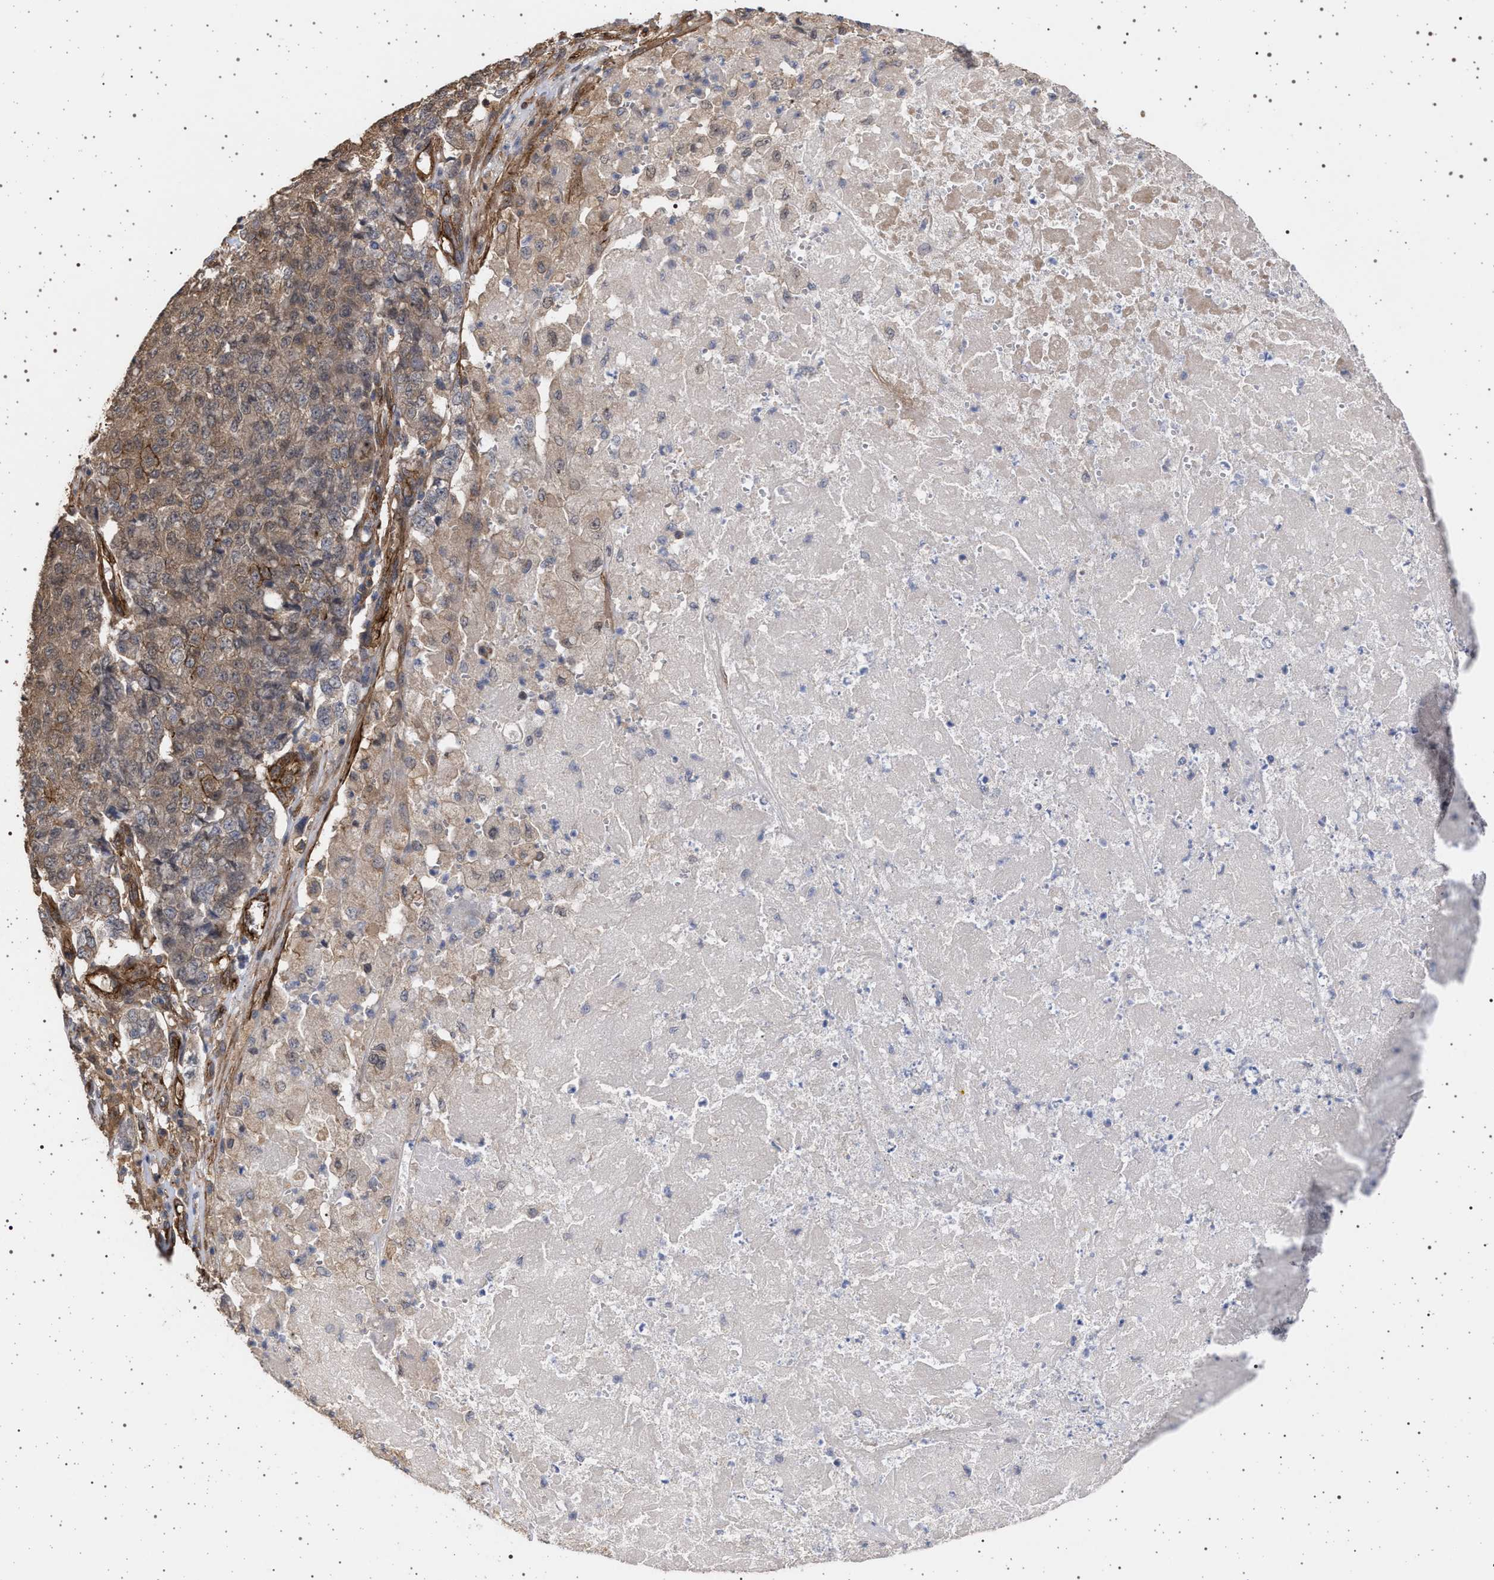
{"staining": {"intensity": "weak", "quantity": ">75%", "location": "cytoplasmic/membranous"}, "tissue": "pancreatic cancer", "cell_type": "Tumor cells", "image_type": "cancer", "snomed": [{"axis": "morphology", "description": "Adenocarcinoma, NOS"}, {"axis": "topography", "description": "Pancreas"}], "caption": "Tumor cells exhibit weak cytoplasmic/membranous staining in approximately >75% of cells in pancreatic adenocarcinoma.", "gene": "IFT20", "patient": {"sex": "male", "age": 50}}